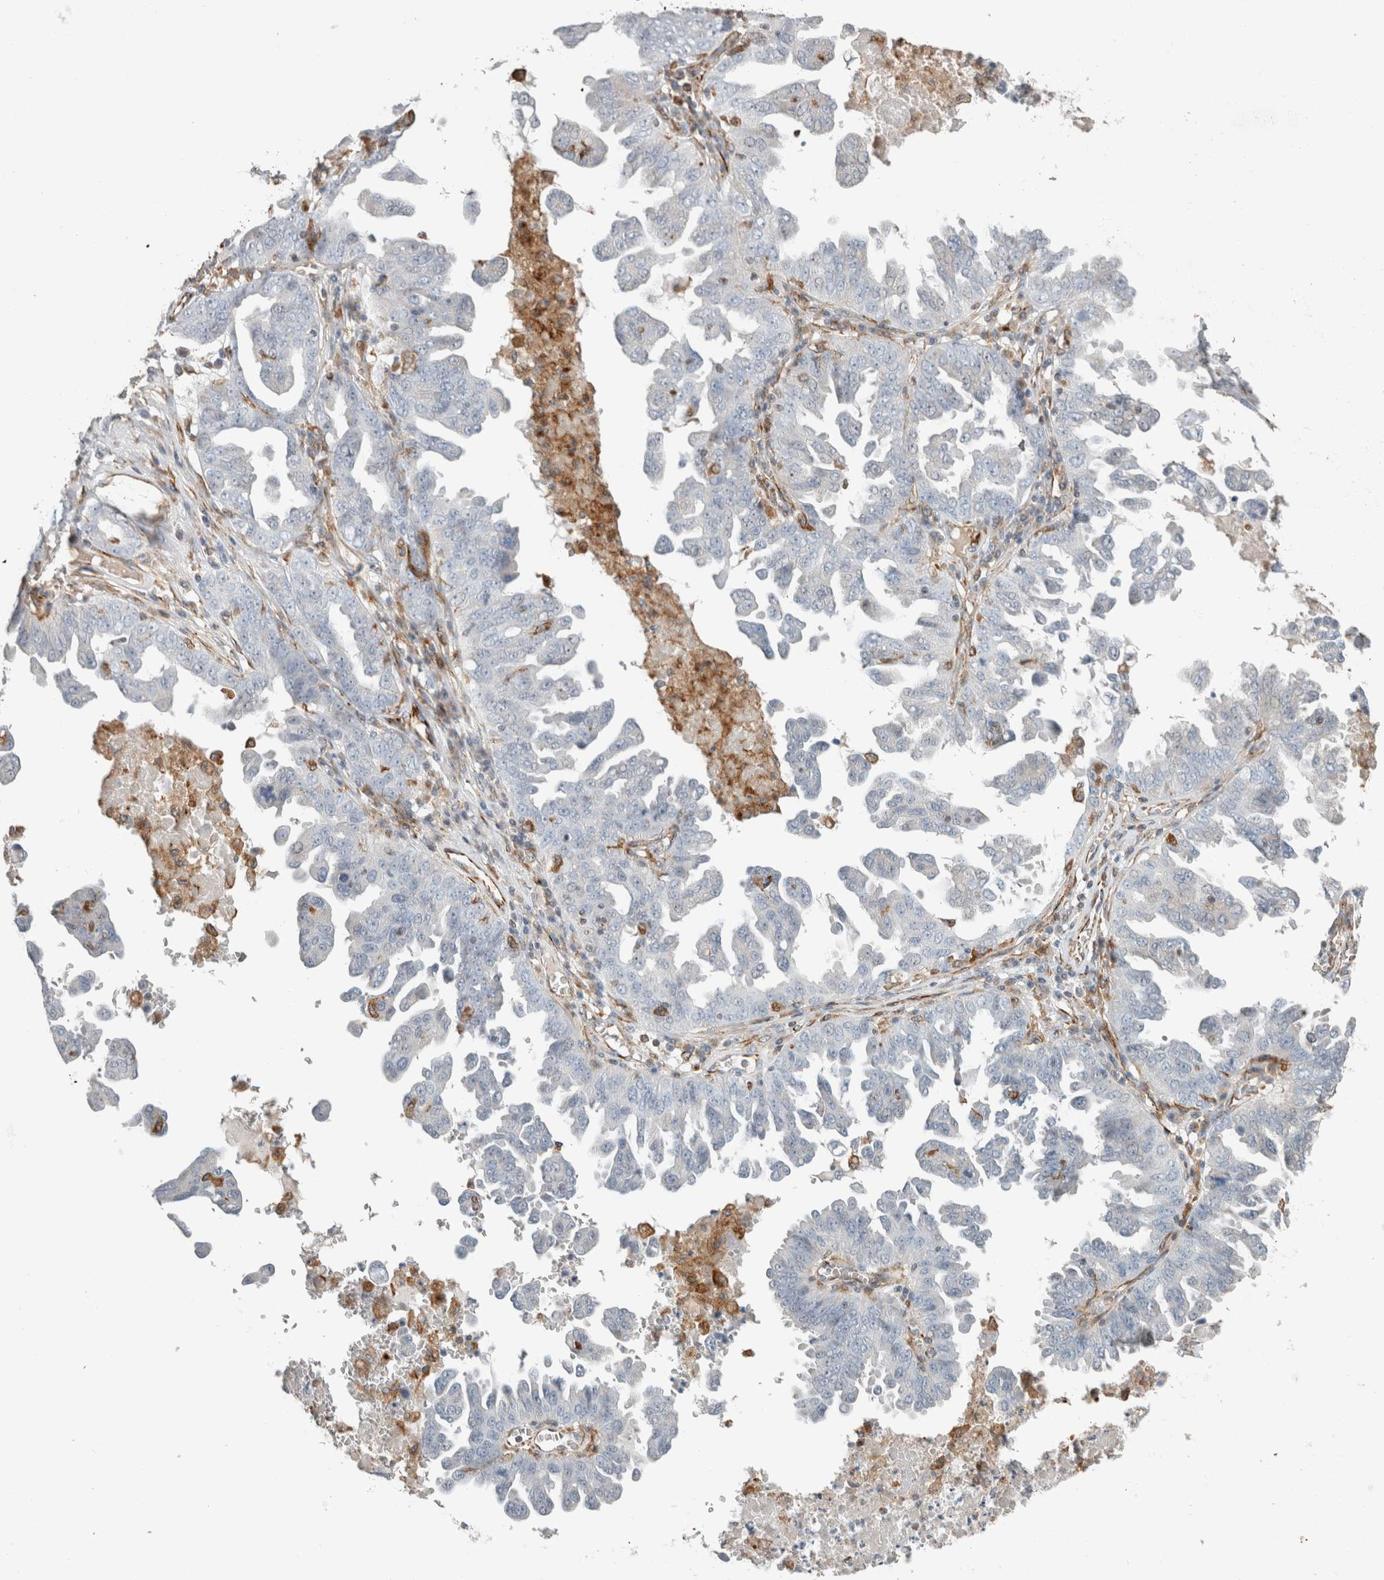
{"staining": {"intensity": "negative", "quantity": "none", "location": "none"}, "tissue": "ovarian cancer", "cell_type": "Tumor cells", "image_type": "cancer", "snomed": [{"axis": "morphology", "description": "Carcinoma, endometroid"}, {"axis": "topography", "description": "Ovary"}], "caption": "Ovarian cancer (endometroid carcinoma) was stained to show a protein in brown. There is no significant staining in tumor cells.", "gene": "LY86", "patient": {"sex": "female", "age": 62}}